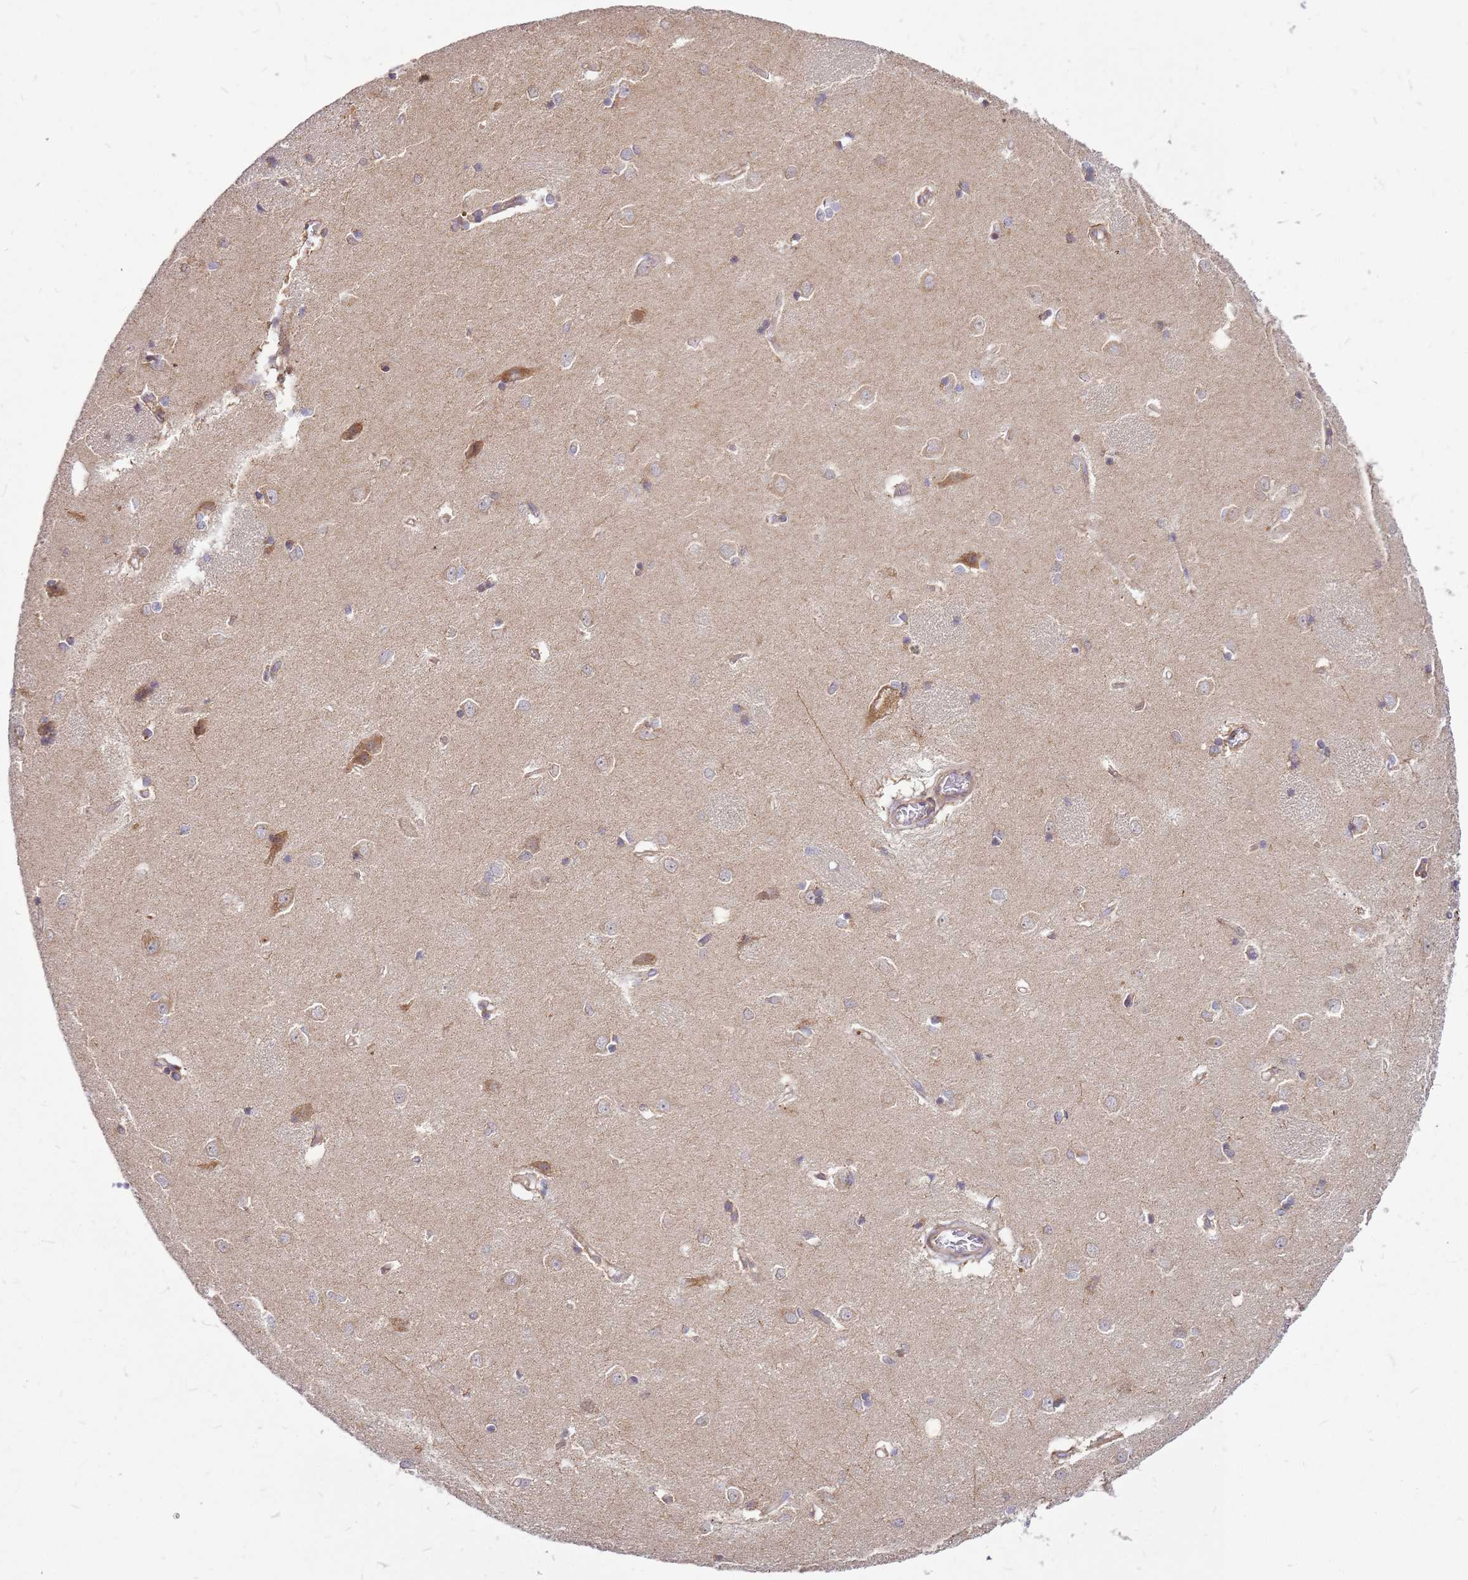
{"staining": {"intensity": "negative", "quantity": "none", "location": "none"}, "tissue": "caudate", "cell_type": "Glial cells", "image_type": "normal", "snomed": [{"axis": "morphology", "description": "Normal tissue, NOS"}, {"axis": "topography", "description": "Lateral ventricle wall"}], "caption": "IHC micrograph of normal caudate: caudate stained with DAB reveals no significant protein expression in glial cells. The staining was performed using DAB (3,3'-diaminobenzidine) to visualize the protein expression in brown, while the nuclei were stained in blue with hematoxylin (Magnification: 20x).", "gene": "CCDC159", "patient": {"sex": "male", "age": 37}}